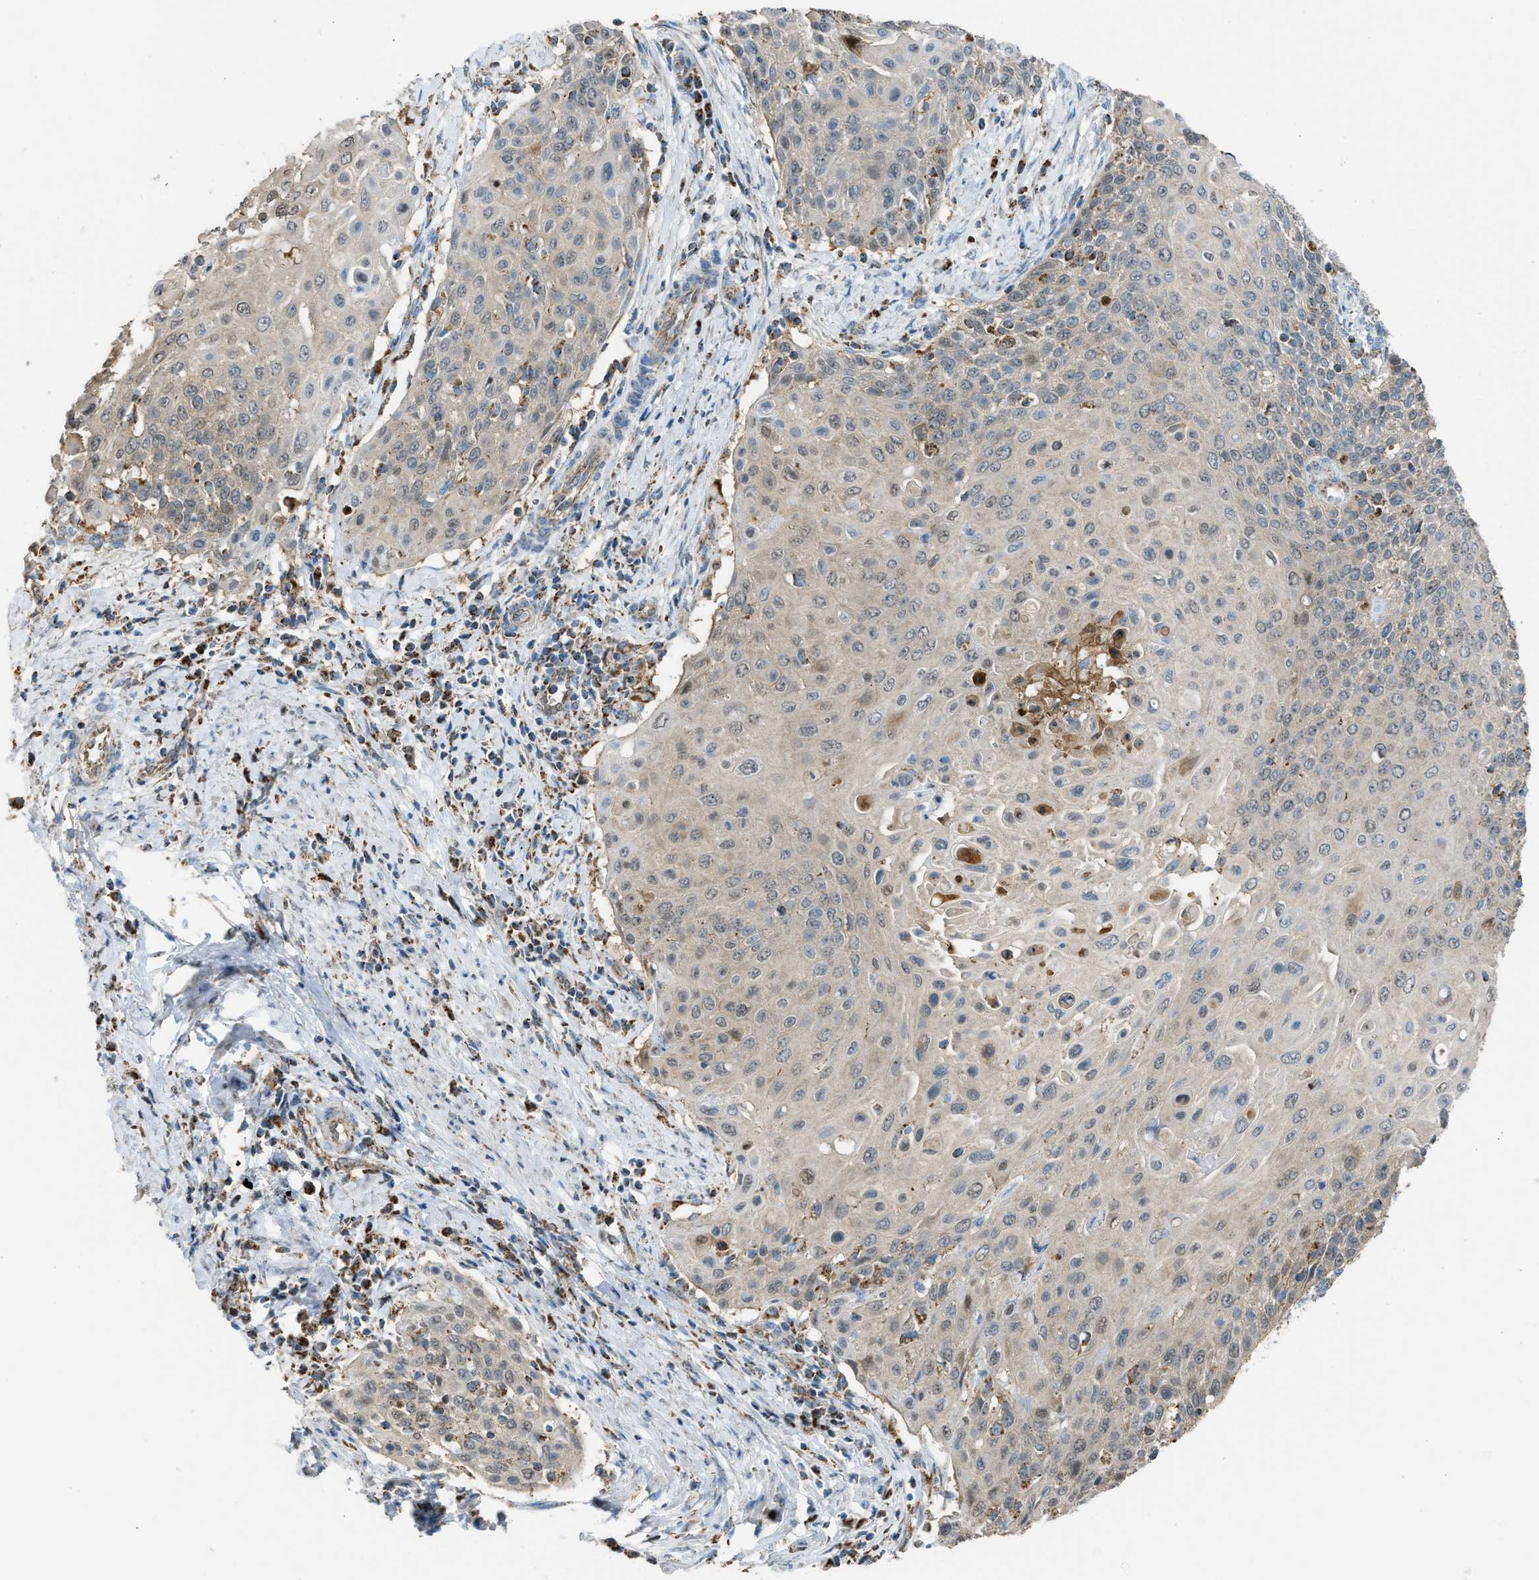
{"staining": {"intensity": "weak", "quantity": "<25%", "location": "cytoplasmic/membranous"}, "tissue": "cervical cancer", "cell_type": "Tumor cells", "image_type": "cancer", "snomed": [{"axis": "morphology", "description": "Squamous cell carcinoma, NOS"}, {"axis": "topography", "description": "Cervix"}], "caption": "Immunohistochemistry (IHC) histopathology image of neoplastic tissue: human cervical squamous cell carcinoma stained with DAB (3,3'-diaminobenzidine) displays no significant protein expression in tumor cells. (DAB (3,3'-diaminobenzidine) immunohistochemistry, high magnification).", "gene": "ETFB", "patient": {"sex": "female", "age": 39}}